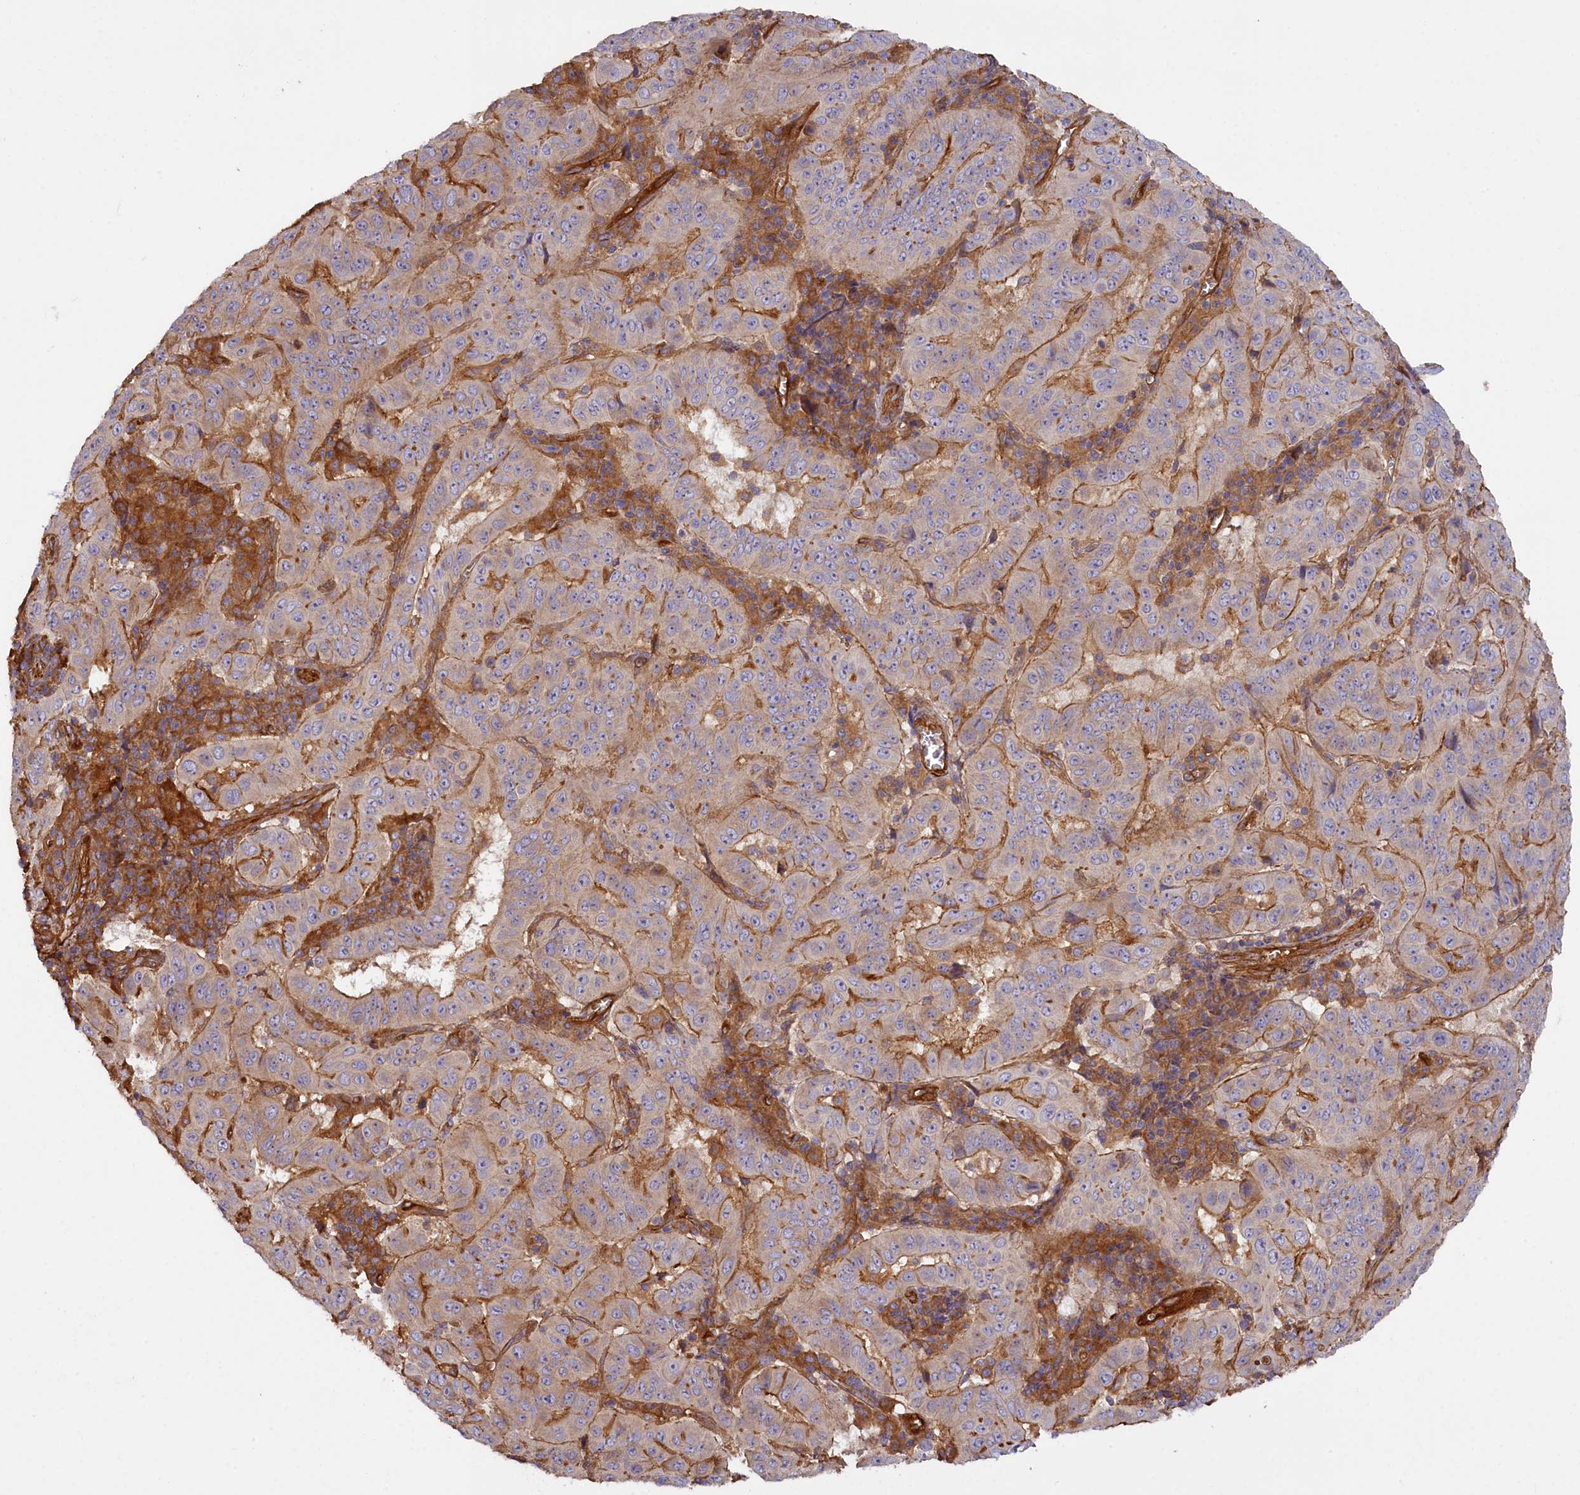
{"staining": {"intensity": "moderate", "quantity": "<25%", "location": "cytoplasmic/membranous"}, "tissue": "pancreatic cancer", "cell_type": "Tumor cells", "image_type": "cancer", "snomed": [{"axis": "morphology", "description": "Adenocarcinoma, NOS"}, {"axis": "topography", "description": "Pancreas"}], "caption": "IHC (DAB) staining of human pancreatic cancer shows moderate cytoplasmic/membranous protein positivity in about <25% of tumor cells.", "gene": "FUZ", "patient": {"sex": "male", "age": 63}}